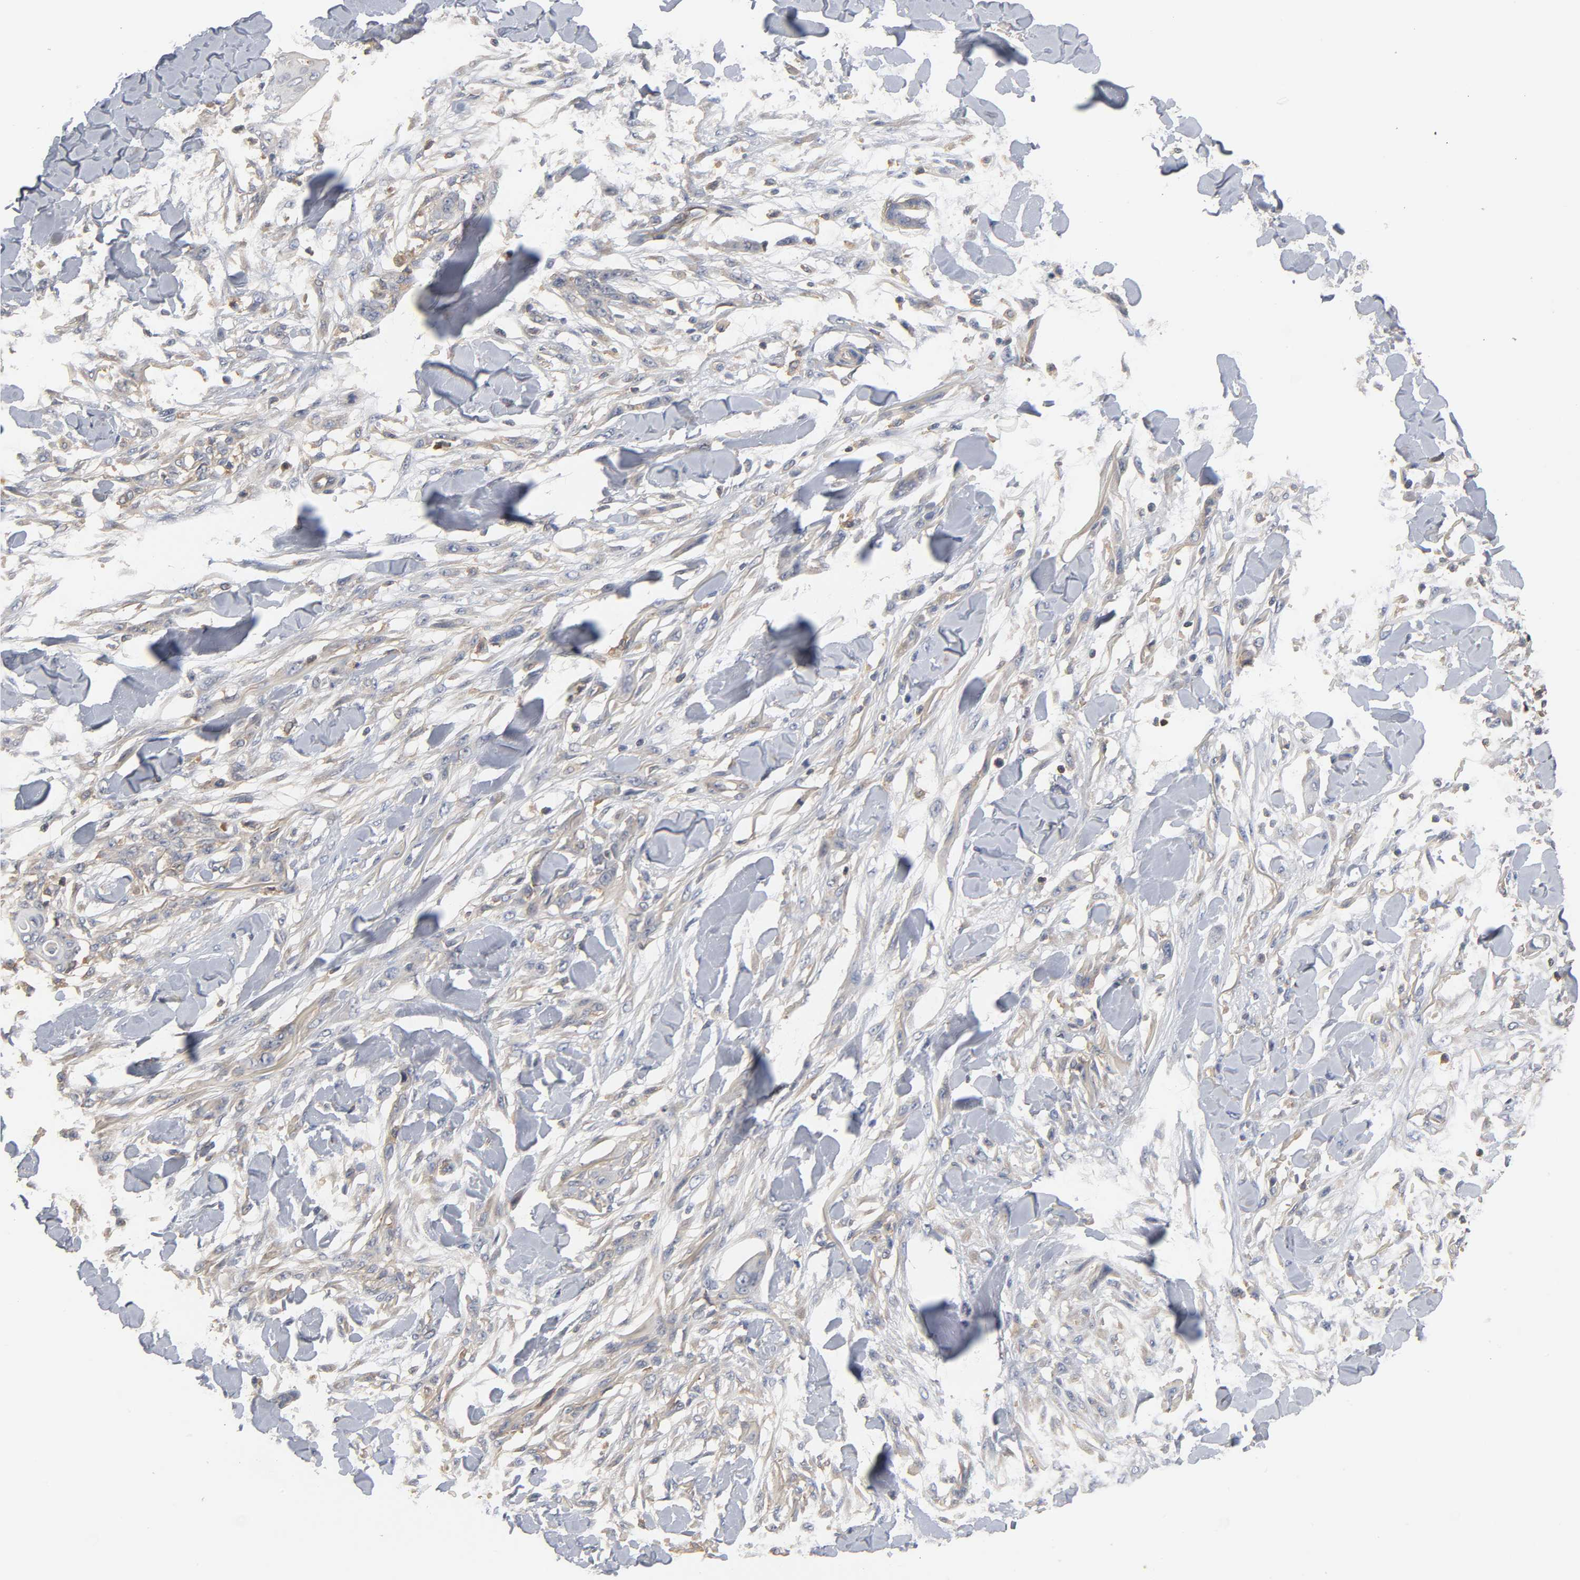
{"staining": {"intensity": "weak", "quantity": "25%-75%", "location": "cytoplasmic/membranous"}, "tissue": "skin cancer", "cell_type": "Tumor cells", "image_type": "cancer", "snomed": [{"axis": "morphology", "description": "Normal tissue, NOS"}, {"axis": "morphology", "description": "Squamous cell carcinoma, NOS"}, {"axis": "topography", "description": "Skin"}], "caption": "Tumor cells exhibit low levels of weak cytoplasmic/membranous expression in approximately 25%-75% of cells in human skin squamous cell carcinoma.", "gene": "ACTR2", "patient": {"sex": "female", "age": 59}}